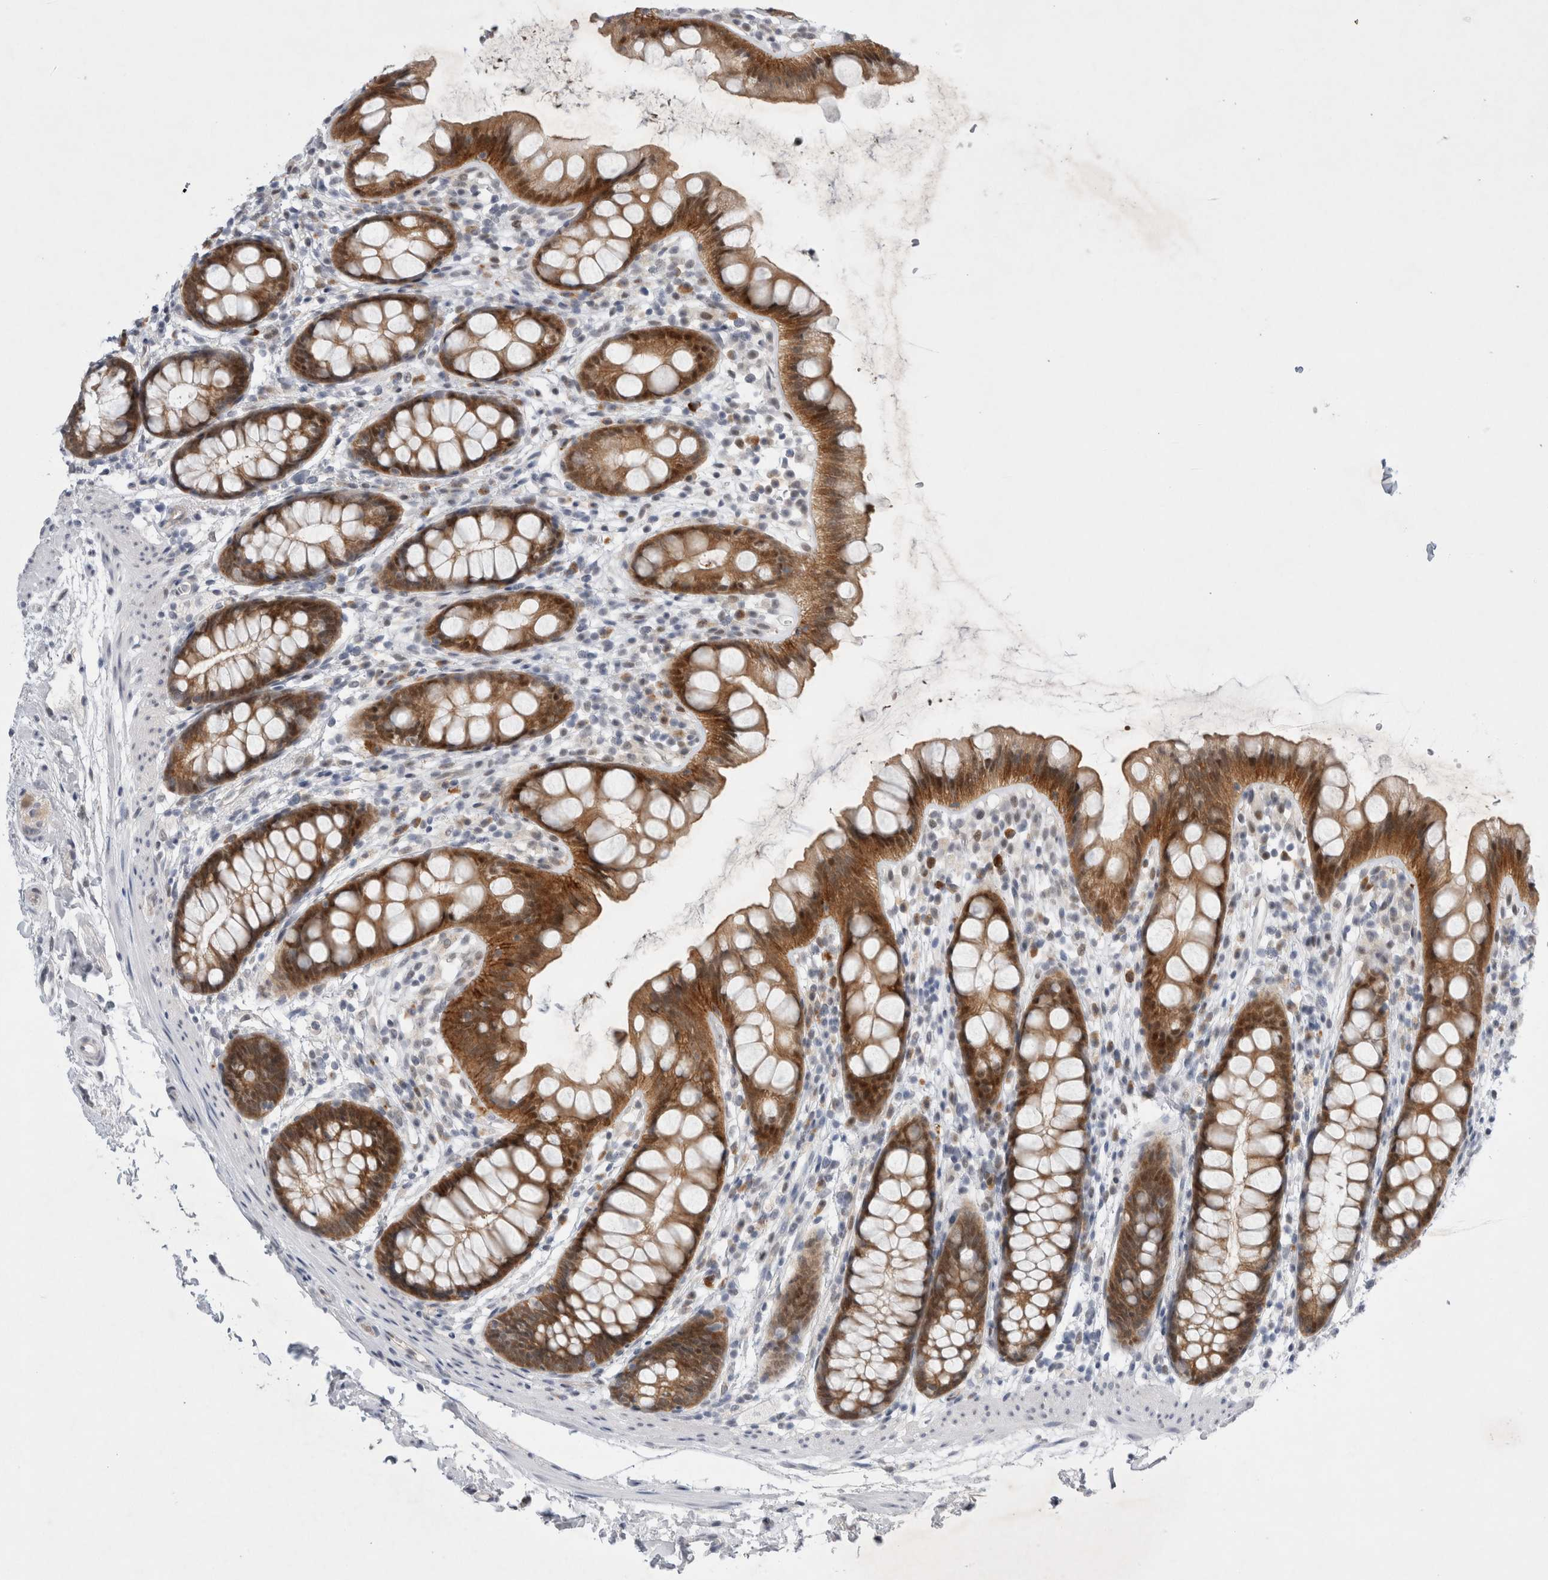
{"staining": {"intensity": "strong", "quantity": ">75%", "location": "cytoplasmic/membranous,nuclear"}, "tissue": "rectum", "cell_type": "Glandular cells", "image_type": "normal", "snomed": [{"axis": "morphology", "description": "Normal tissue, NOS"}, {"axis": "topography", "description": "Rectum"}], "caption": "This micrograph demonstrates immunohistochemistry (IHC) staining of normal rectum, with high strong cytoplasmic/membranous,nuclear positivity in about >75% of glandular cells.", "gene": "WIPF2", "patient": {"sex": "female", "age": 65}}